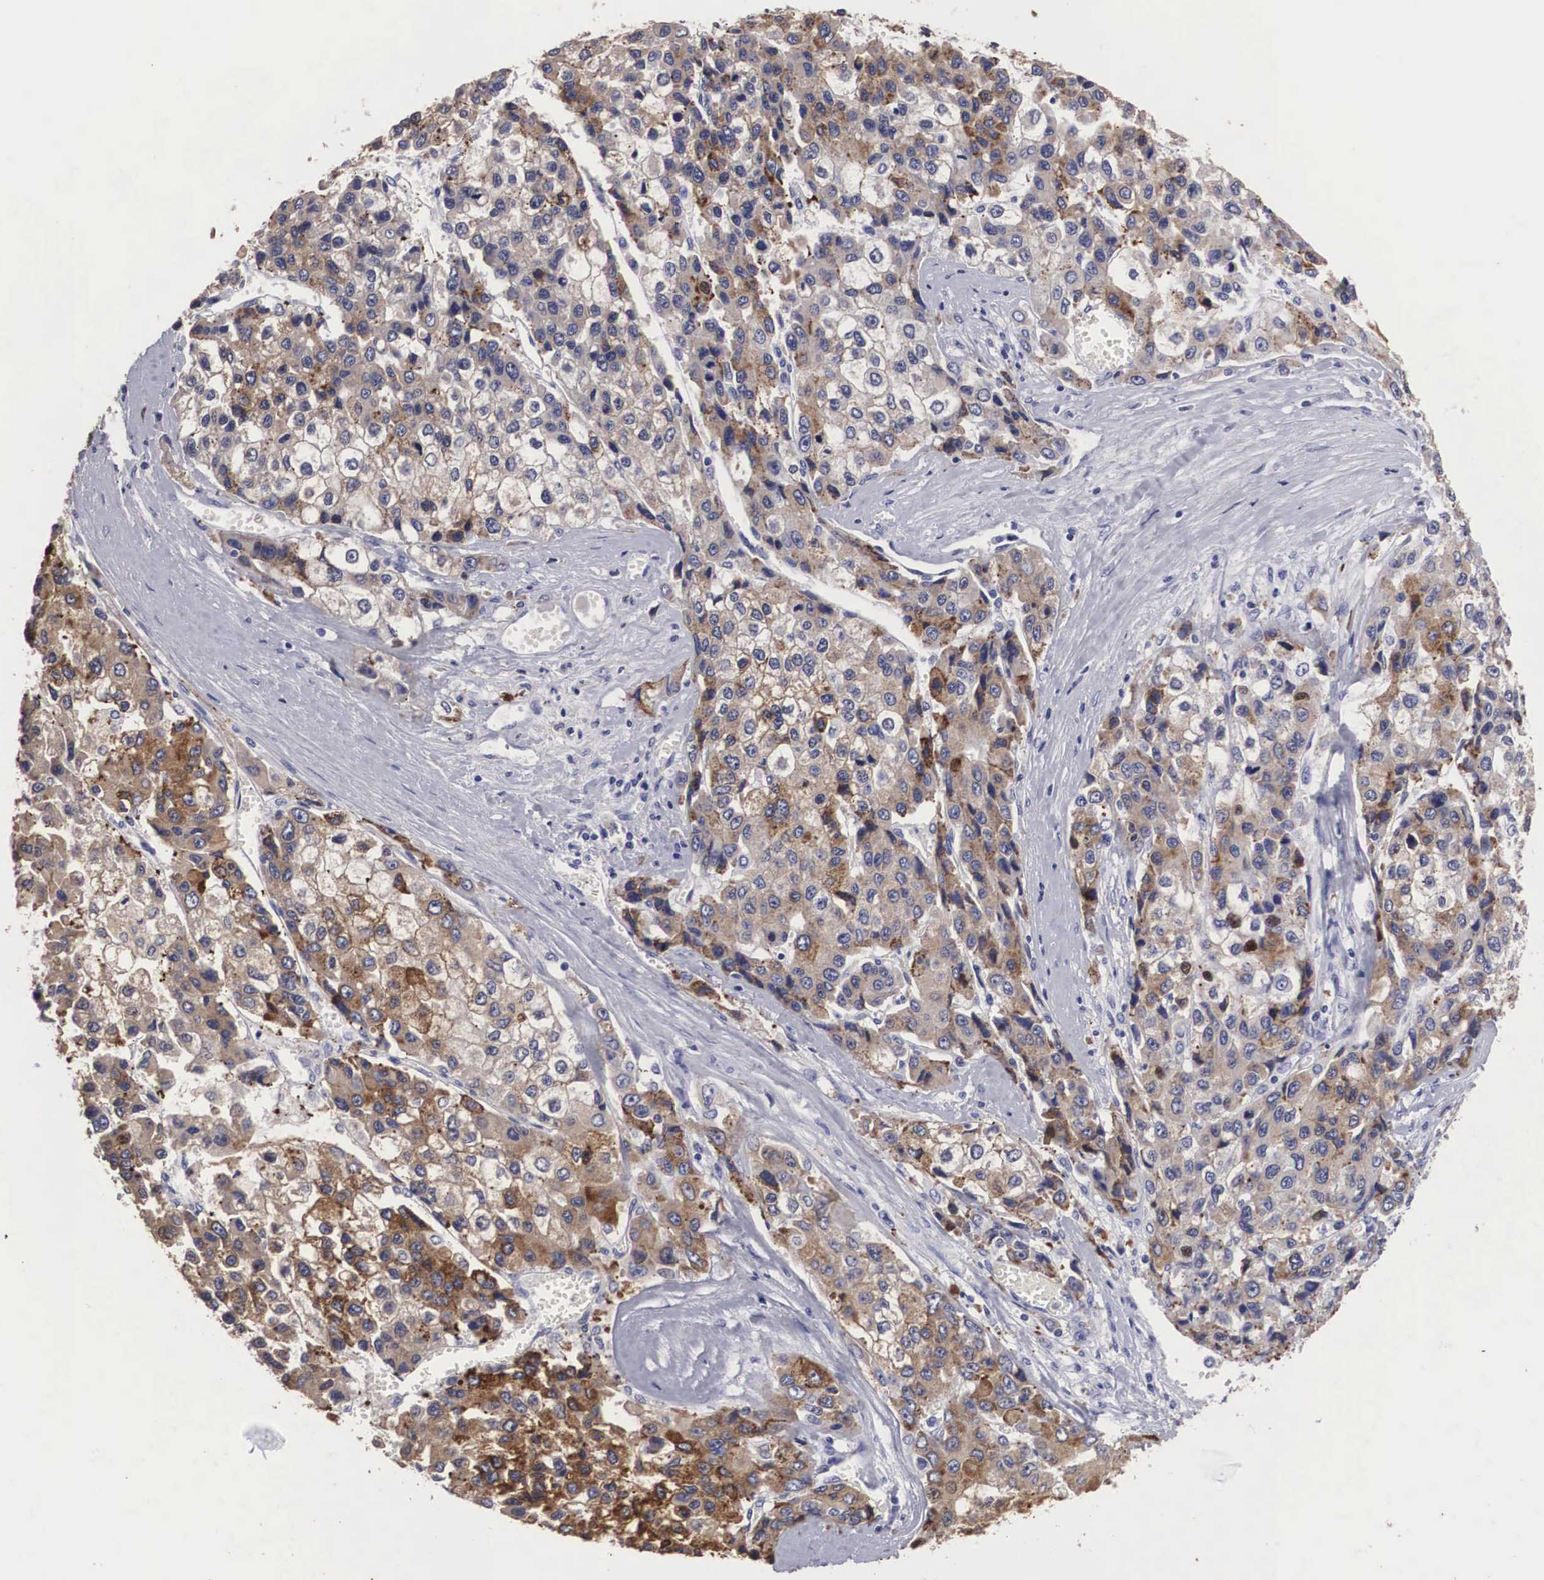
{"staining": {"intensity": "moderate", "quantity": ">75%", "location": "cytoplasmic/membranous"}, "tissue": "liver cancer", "cell_type": "Tumor cells", "image_type": "cancer", "snomed": [{"axis": "morphology", "description": "Carcinoma, Hepatocellular, NOS"}, {"axis": "topography", "description": "Liver"}], "caption": "Liver cancer (hepatocellular carcinoma) stained for a protein (brown) exhibits moderate cytoplasmic/membranous positive staining in approximately >75% of tumor cells.", "gene": "ARMCX3", "patient": {"sex": "female", "age": 66}}